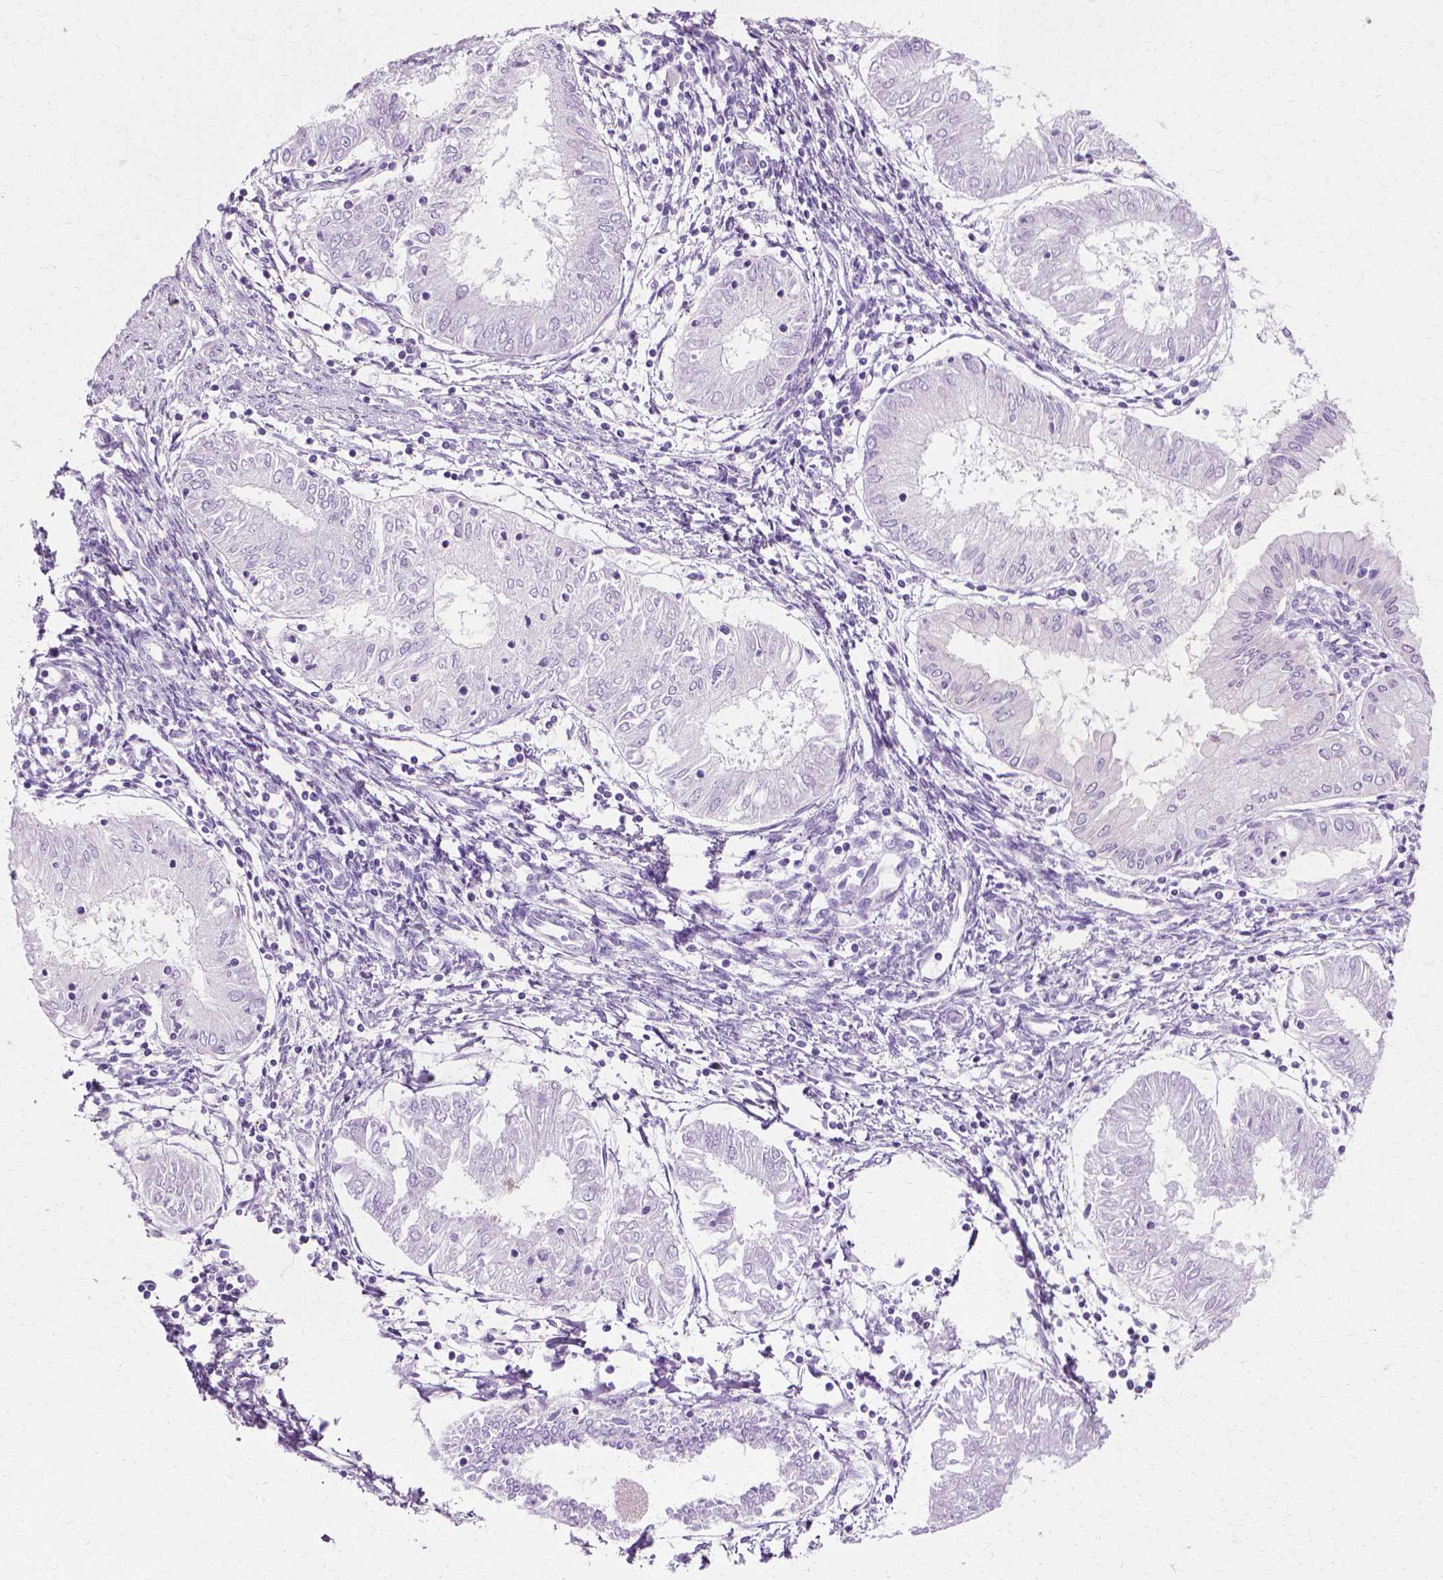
{"staining": {"intensity": "negative", "quantity": "none", "location": "none"}, "tissue": "endometrial cancer", "cell_type": "Tumor cells", "image_type": "cancer", "snomed": [{"axis": "morphology", "description": "Adenocarcinoma, NOS"}, {"axis": "topography", "description": "Endometrium"}], "caption": "The IHC histopathology image has no significant positivity in tumor cells of adenocarcinoma (endometrial) tissue.", "gene": "CFAP157", "patient": {"sex": "female", "age": 68}}